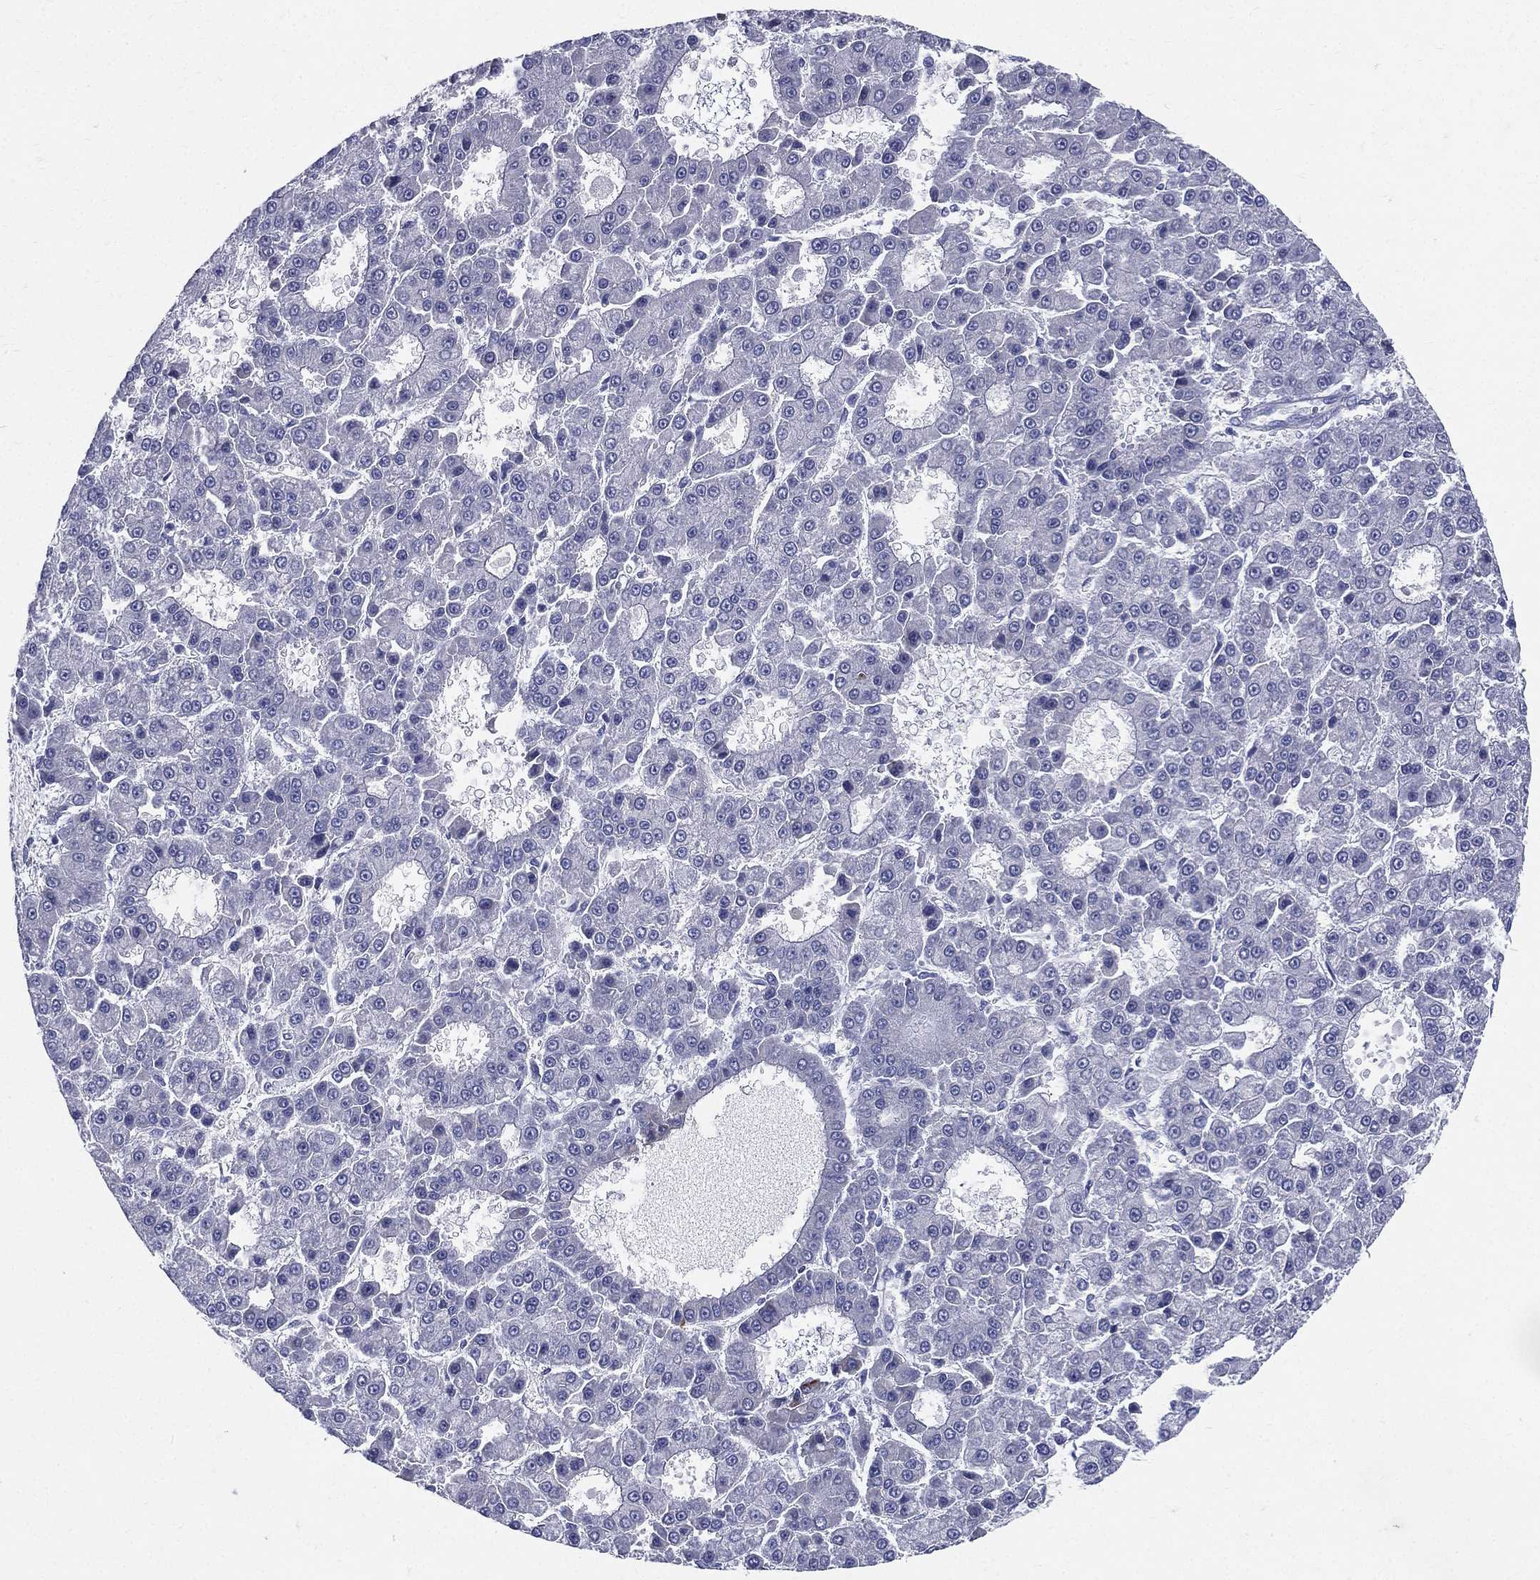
{"staining": {"intensity": "negative", "quantity": "none", "location": "none"}, "tissue": "liver cancer", "cell_type": "Tumor cells", "image_type": "cancer", "snomed": [{"axis": "morphology", "description": "Carcinoma, Hepatocellular, NOS"}, {"axis": "topography", "description": "Liver"}], "caption": "Tumor cells are negative for brown protein staining in hepatocellular carcinoma (liver).", "gene": "PWWP3A", "patient": {"sex": "male", "age": 70}}